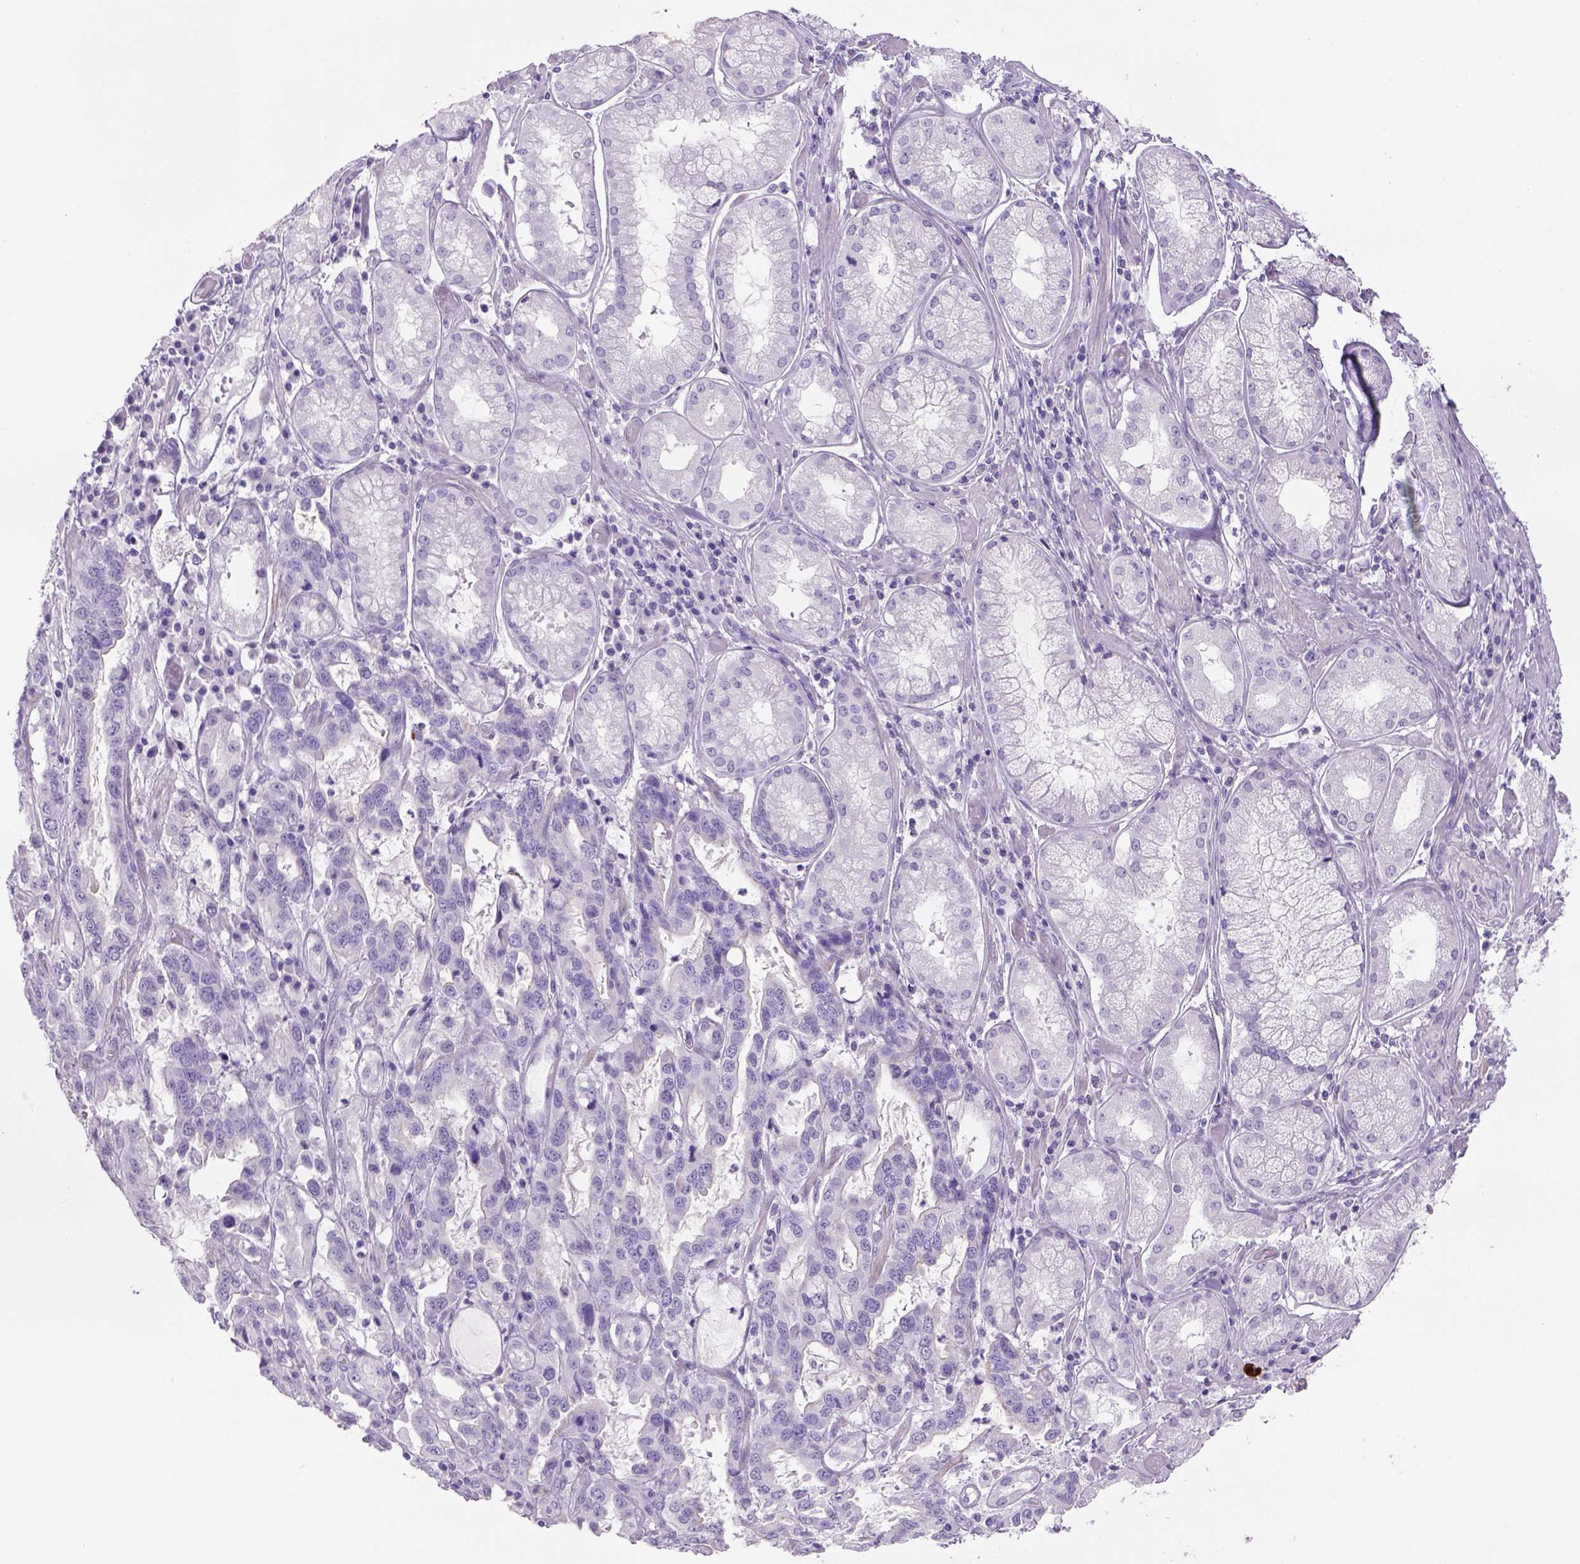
{"staining": {"intensity": "negative", "quantity": "none", "location": "none"}, "tissue": "stomach cancer", "cell_type": "Tumor cells", "image_type": "cancer", "snomed": [{"axis": "morphology", "description": "Adenocarcinoma, NOS"}, {"axis": "topography", "description": "Stomach, lower"}], "caption": "Tumor cells show no significant protein expression in stomach cancer (adenocarcinoma).", "gene": "TENM4", "patient": {"sex": "female", "age": 76}}